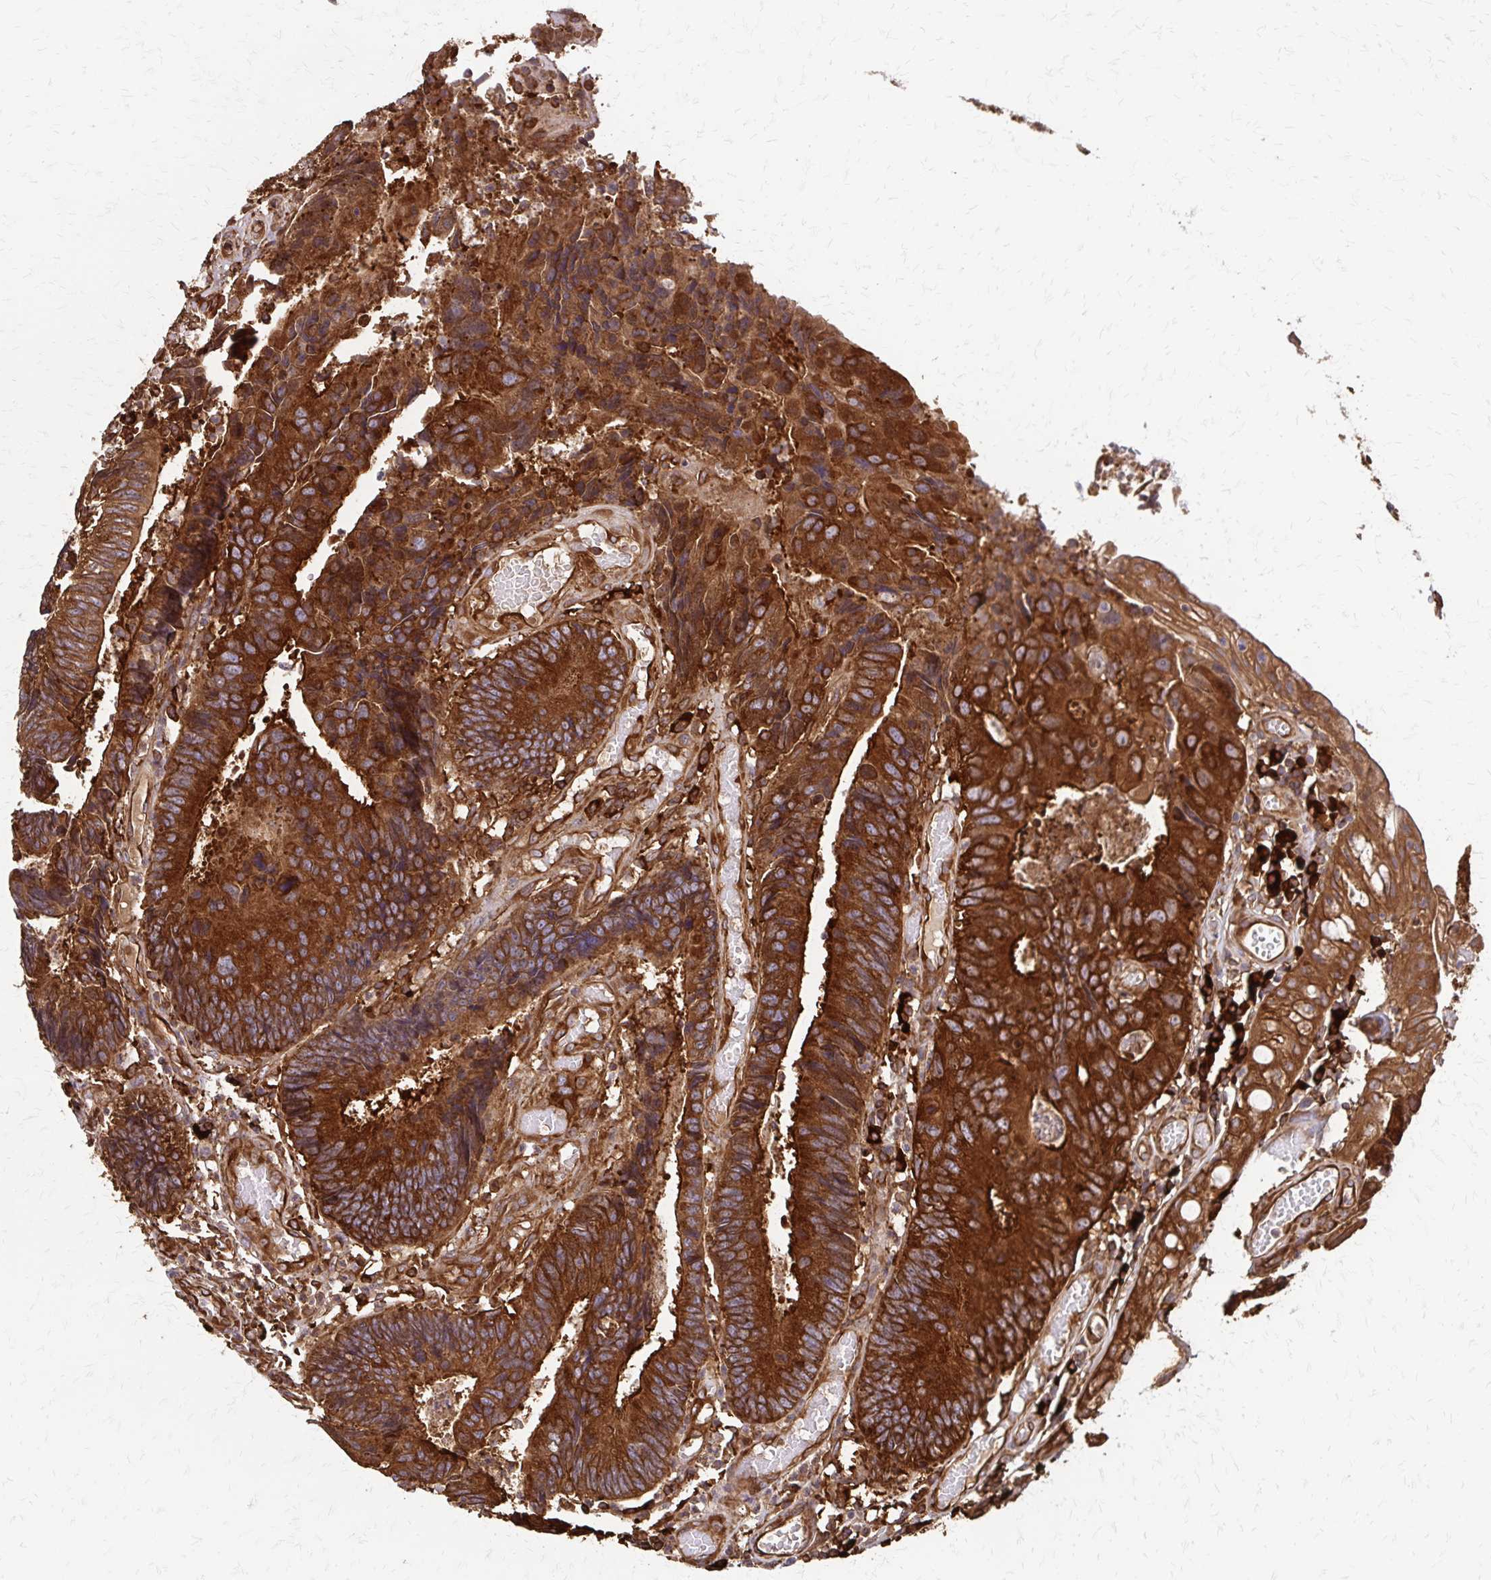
{"staining": {"intensity": "strong", "quantity": ">75%", "location": "cytoplasmic/membranous"}, "tissue": "colorectal cancer", "cell_type": "Tumor cells", "image_type": "cancer", "snomed": [{"axis": "morphology", "description": "Adenocarcinoma, NOS"}, {"axis": "topography", "description": "Colon"}], "caption": "Colorectal cancer tissue reveals strong cytoplasmic/membranous positivity in approximately >75% of tumor cells Immunohistochemistry (ihc) stains the protein of interest in brown and the nuclei are stained blue.", "gene": "EEF2", "patient": {"sex": "female", "age": 67}}